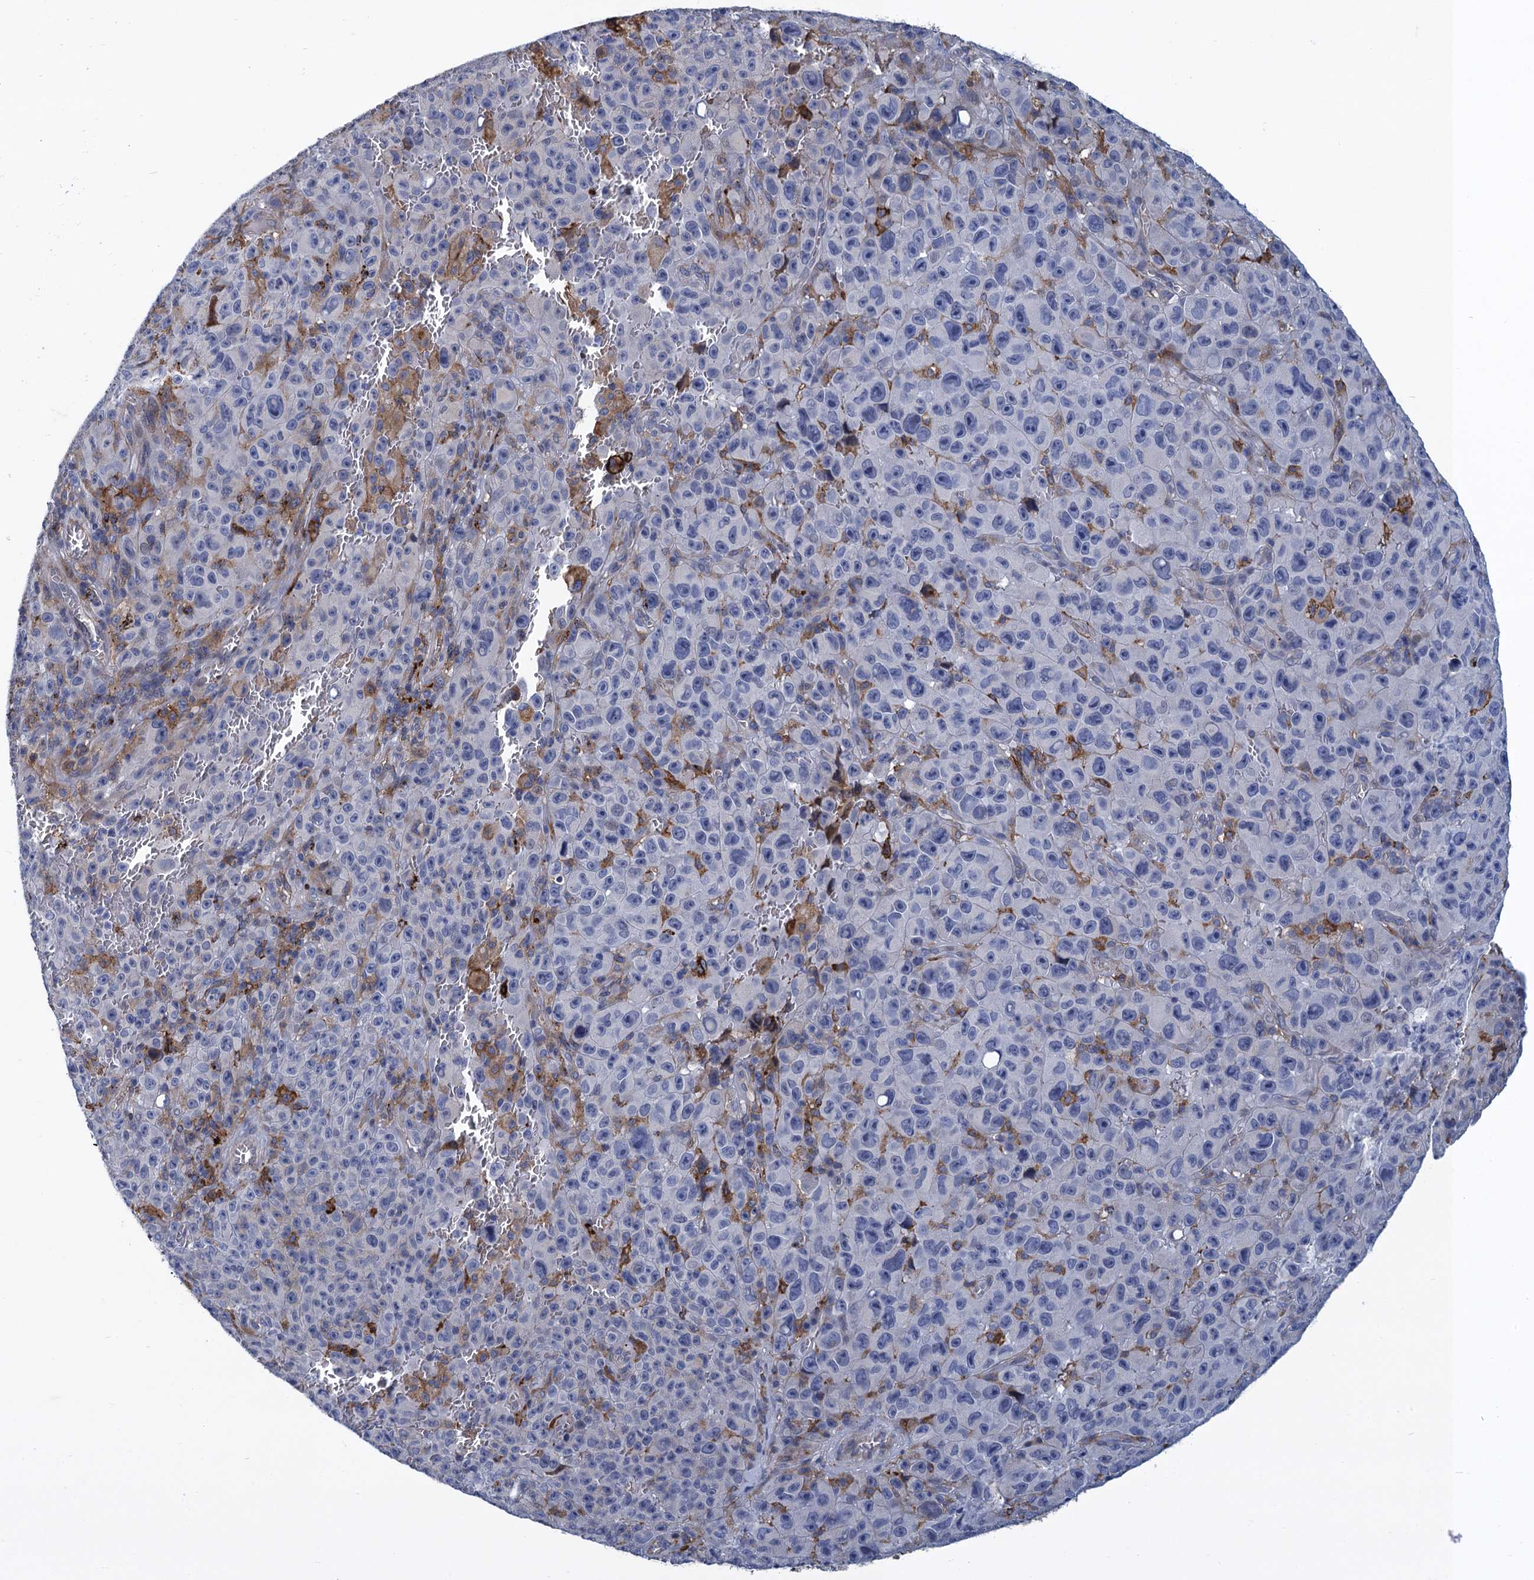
{"staining": {"intensity": "negative", "quantity": "none", "location": "none"}, "tissue": "melanoma", "cell_type": "Tumor cells", "image_type": "cancer", "snomed": [{"axis": "morphology", "description": "Malignant melanoma, NOS"}, {"axis": "topography", "description": "Skin"}], "caption": "The micrograph exhibits no staining of tumor cells in malignant melanoma.", "gene": "DNHD1", "patient": {"sex": "female", "age": 82}}